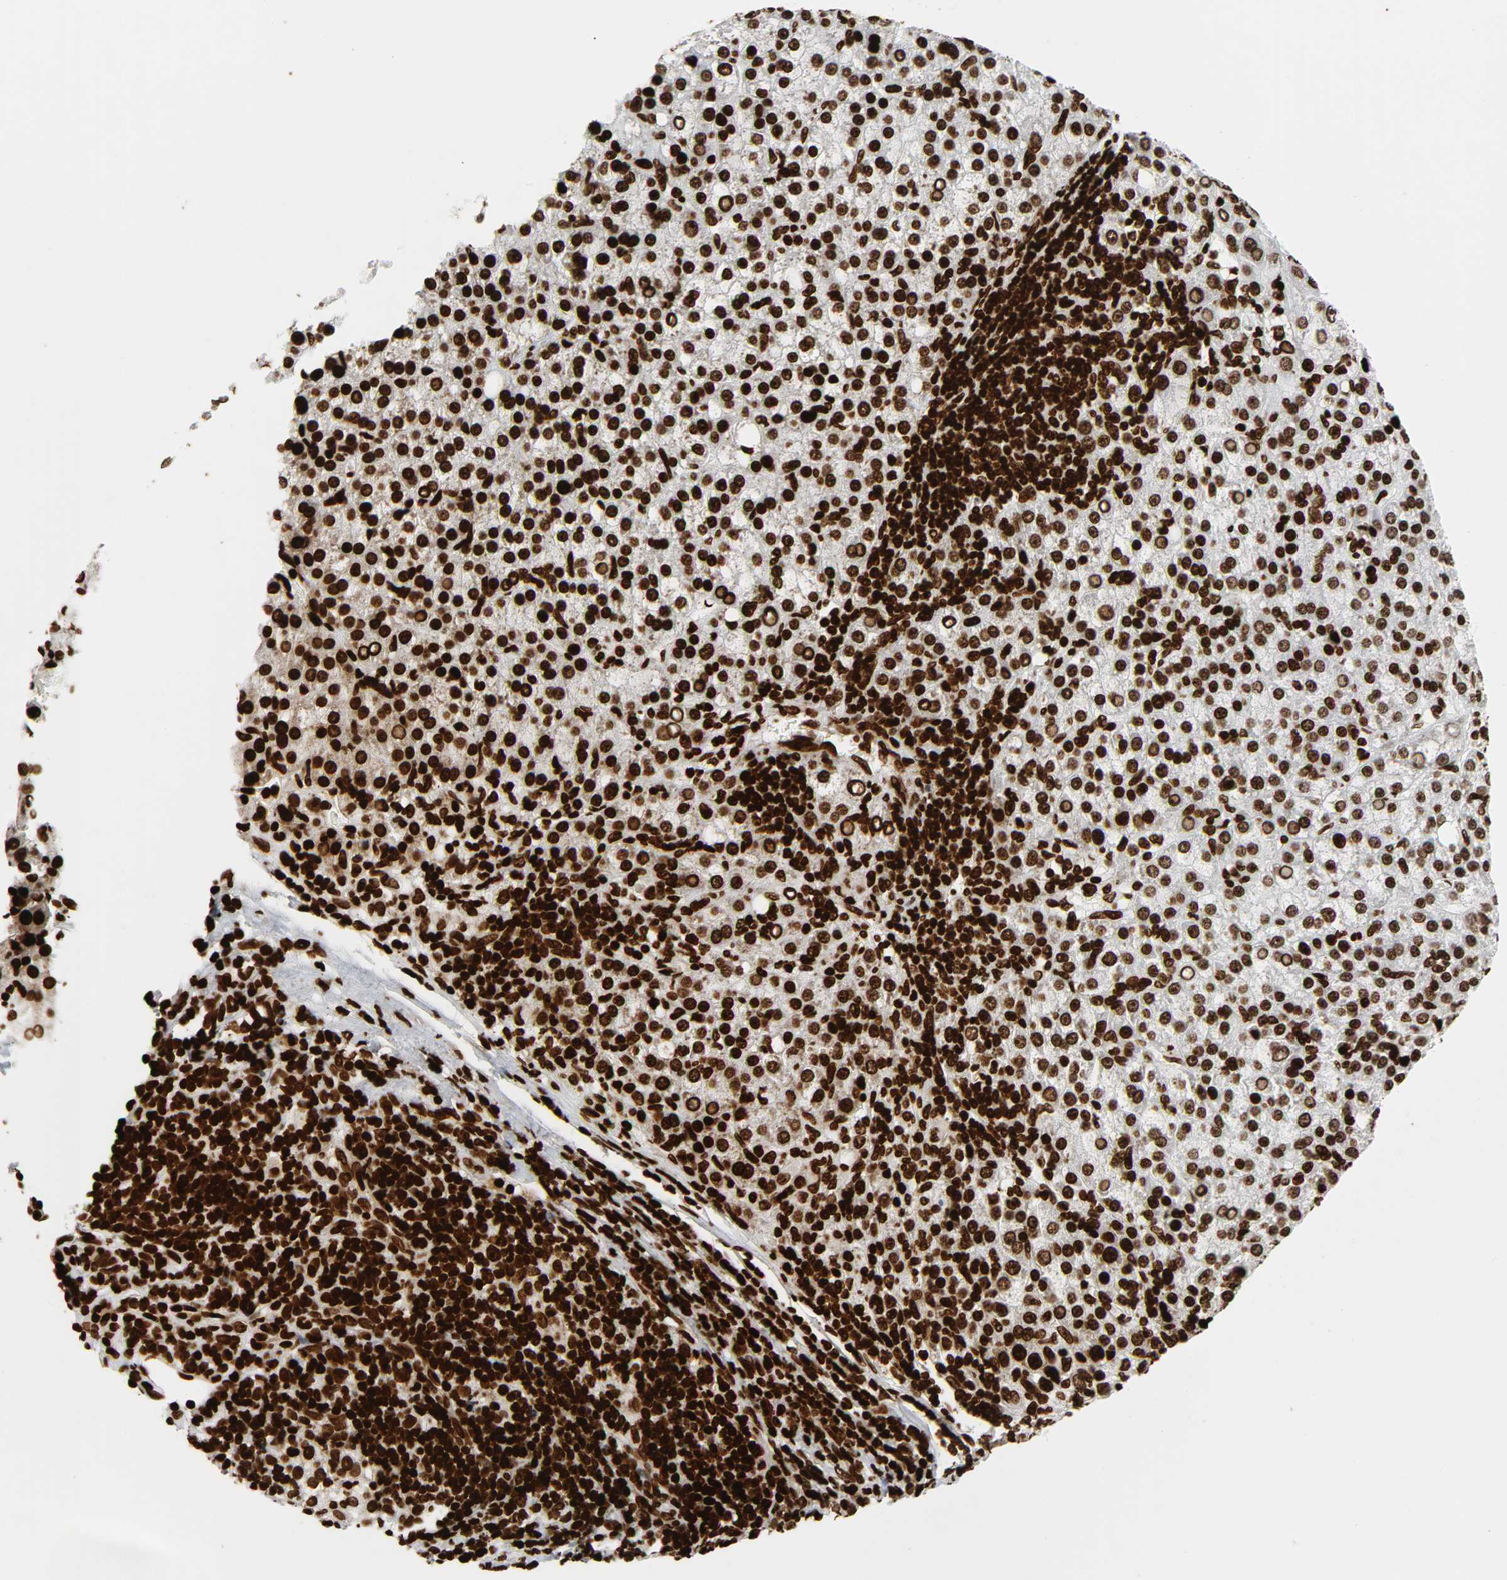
{"staining": {"intensity": "strong", "quantity": ">75%", "location": "nuclear"}, "tissue": "liver cancer", "cell_type": "Tumor cells", "image_type": "cancer", "snomed": [{"axis": "morphology", "description": "Carcinoma, Hepatocellular, NOS"}, {"axis": "topography", "description": "Liver"}], "caption": "Liver hepatocellular carcinoma tissue demonstrates strong nuclear expression in about >75% of tumor cells, visualized by immunohistochemistry.", "gene": "RXRA", "patient": {"sex": "female", "age": 58}}